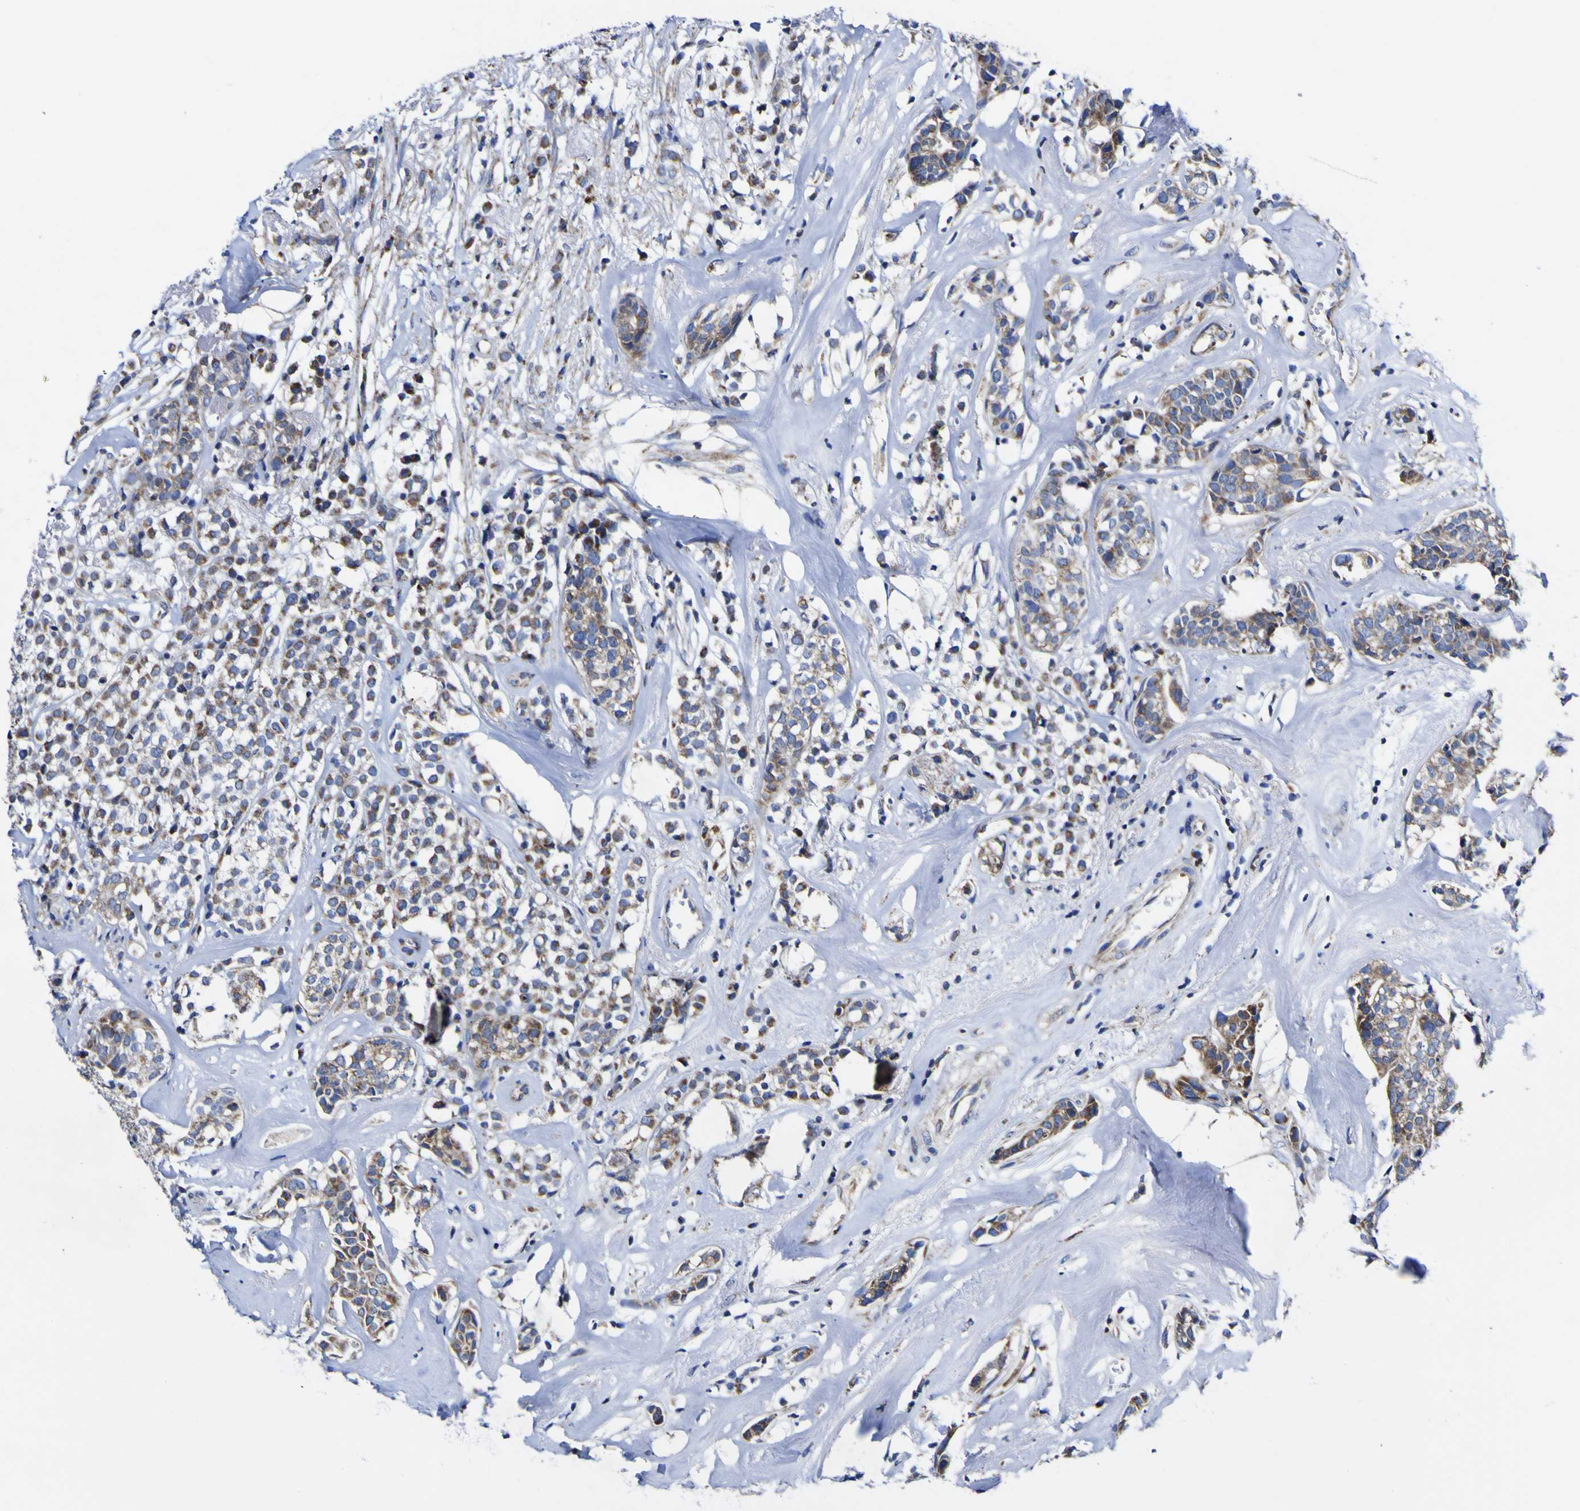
{"staining": {"intensity": "moderate", "quantity": ">75%", "location": "cytoplasmic/membranous"}, "tissue": "head and neck cancer", "cell_type": "Tumor cells", "image_type": "cancer", "snomed": [{"axis": "morphology", "description": "Adenocarcinoma, NOS"}, {"axis": "topography", "description": "Salivary gland"}, {"axis": "topography", "description": "Head-Neck"}], "caption": "Tumor cells demonstrate moderate cytoplasmic/membranous staining in about >75% of cells in head and neck cancer.", "gene": "CCDC90B", "patient": {"sex": "female", "age": 65}}